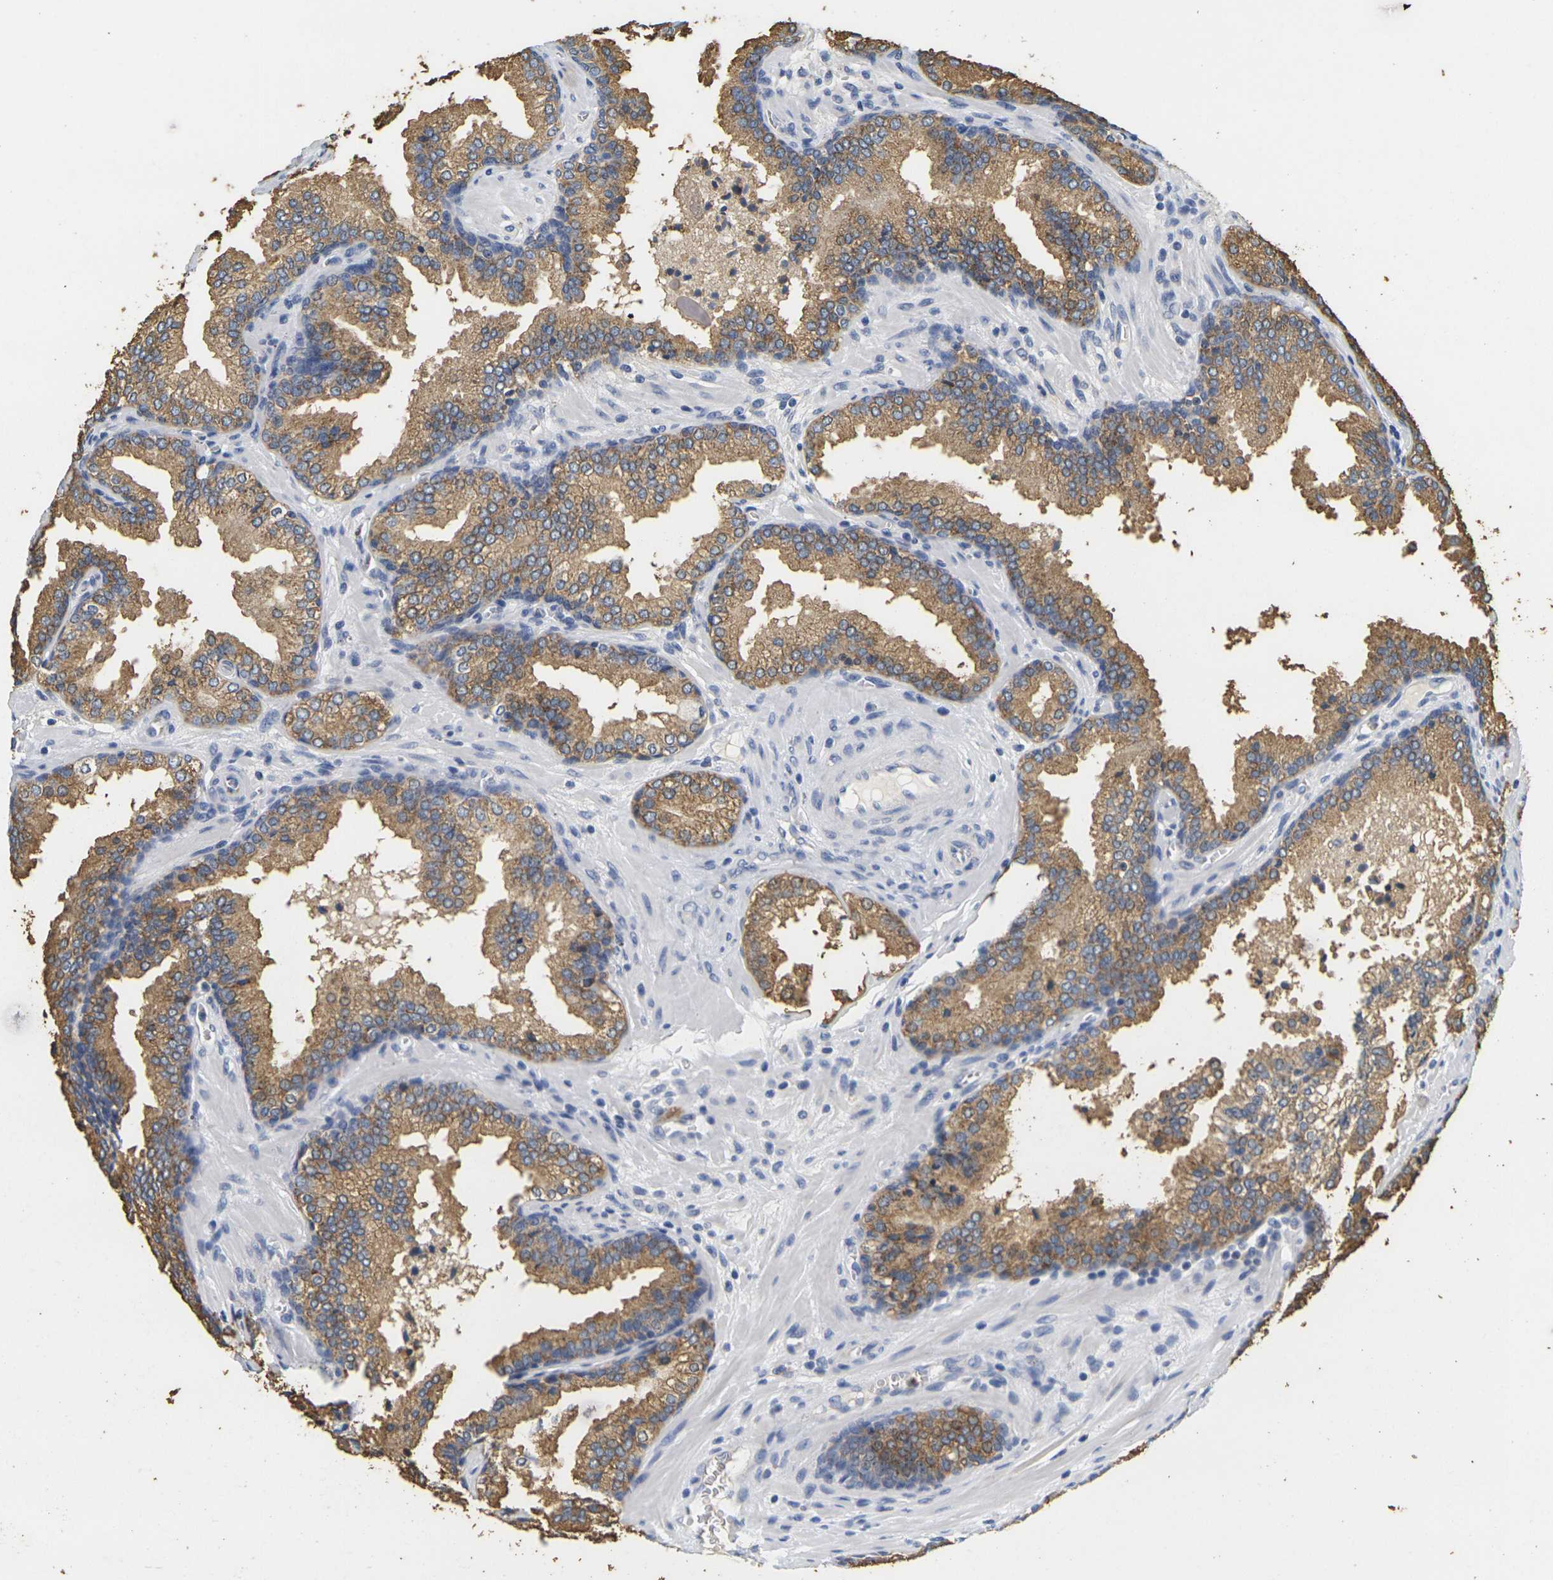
{"staining": {"intensity": "moderate", "quantity": ">75%", "location": "cytoplasmic/membranous"}, "tissue": "prostate cancer", "cell_type": "Tumor cells", "image_type": "cancer", "snomed": [{"axis": "morphology", "description": "Adenocarcinoma, Low grade"}, {"axis": "topography", "description": "Prostate"}], "caption": "IHC (DAB (3,3'-diaminobenzidine)) staining of human adenocarcinoma (low-grade) (prostate) reveals moderate cytoplasmic/membranous protein positivity in about >75% of tumor cells. The protein of interest is shown in brown color, while the nuclei are stained blue.", "gene": "KLK5", "patient": {"sex": "male", "age": 60}}